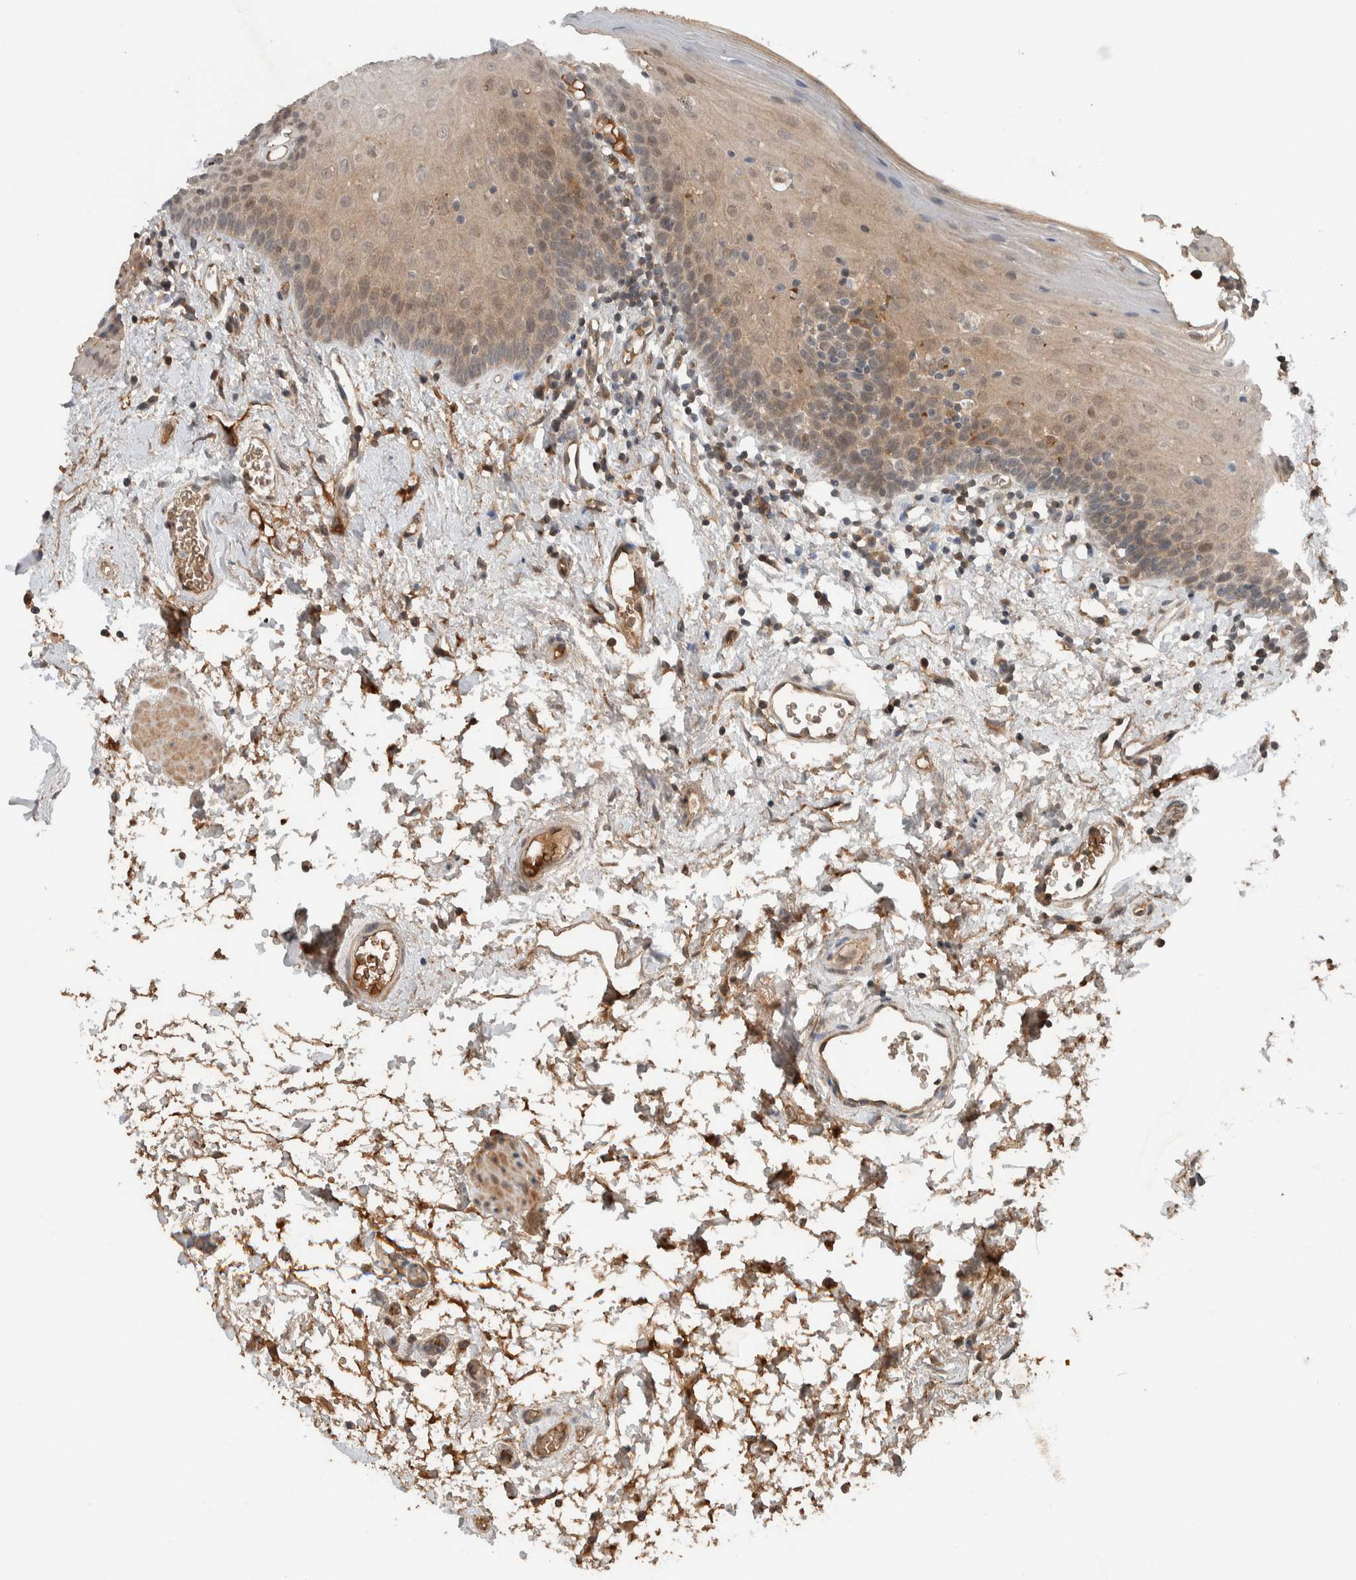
{"staining": {"intensity": "weak", "quantity": ">75%", "location": "cytoplasmic/membranous"}, "tissue": "oral mucosa", "cell_type": "Squamous epithelial cells", "image_type": "normal", "snomed": [{"axis": "morphology", "description": "Normal tissue, NOS"}, {"axis": "topography", "description": "Oral tissue"}], "caption": "Oral mucosa stained for a protein exhibits weak cytoplasmic/membranous positivity in squamous epithelial cells. Immunohistochemistry (ihc) stains the protein of interest in brown and the nuclei are stained blue.", "gene": "ARMC7", "patient": {"sex": "male", "age": 66}}